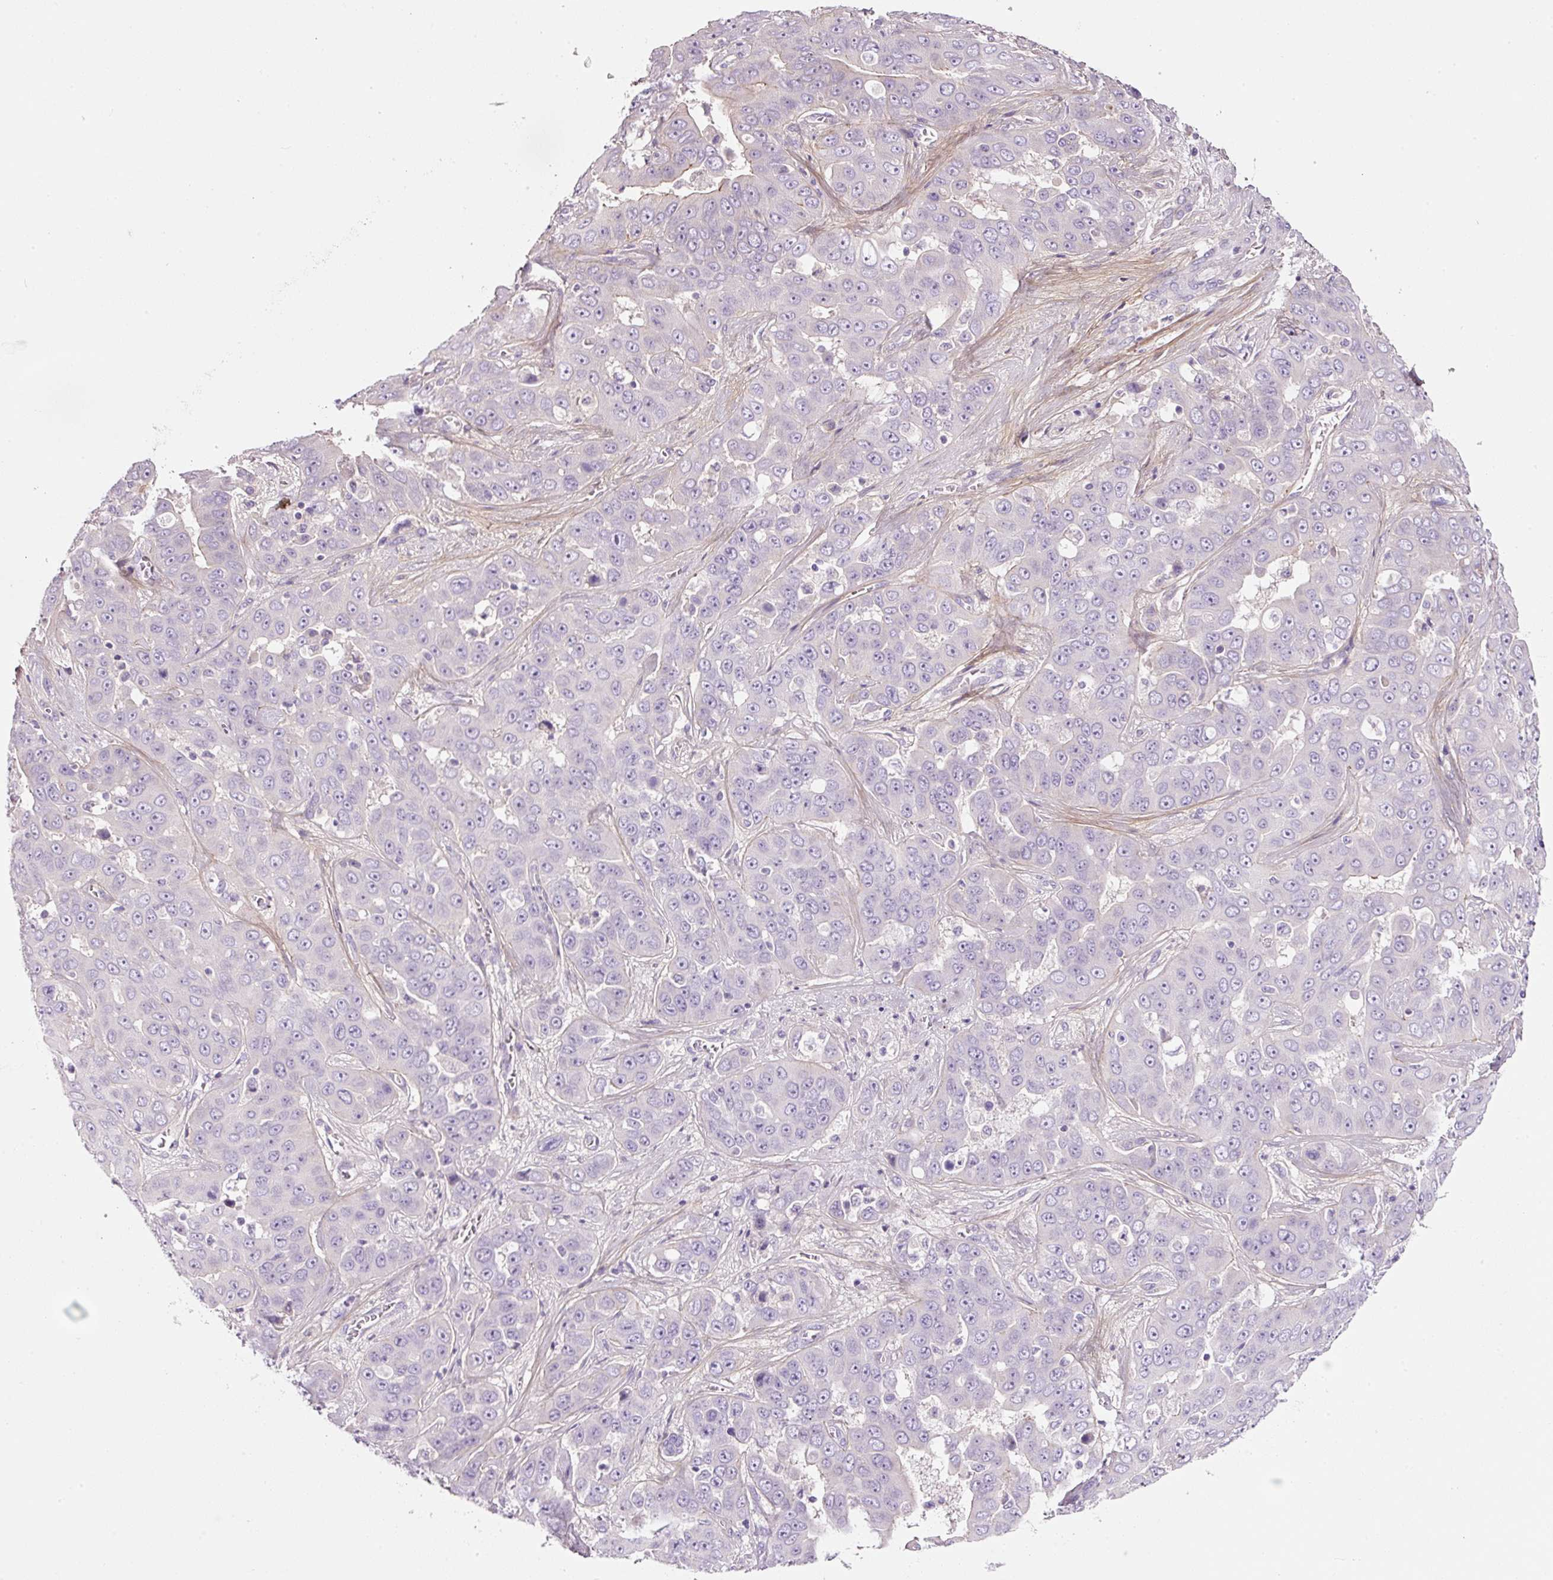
{"staining": {"intensity": "negative", "quantity": "none", "location": "none"}, "tissue": "liver cancer", "cell_type": "Tumor cells", "image_type": "cancer", "snomed": [{"axis": "morphology", "description": "Cholangiocarcinoma"}, {"axis": "topography", "description": "Liver"}], "caption": "A micrograph of human liver cancer is negative for staining in tumor cells.", "gene": "SOS2", "patient": {"sex": "female", "age": 52}}